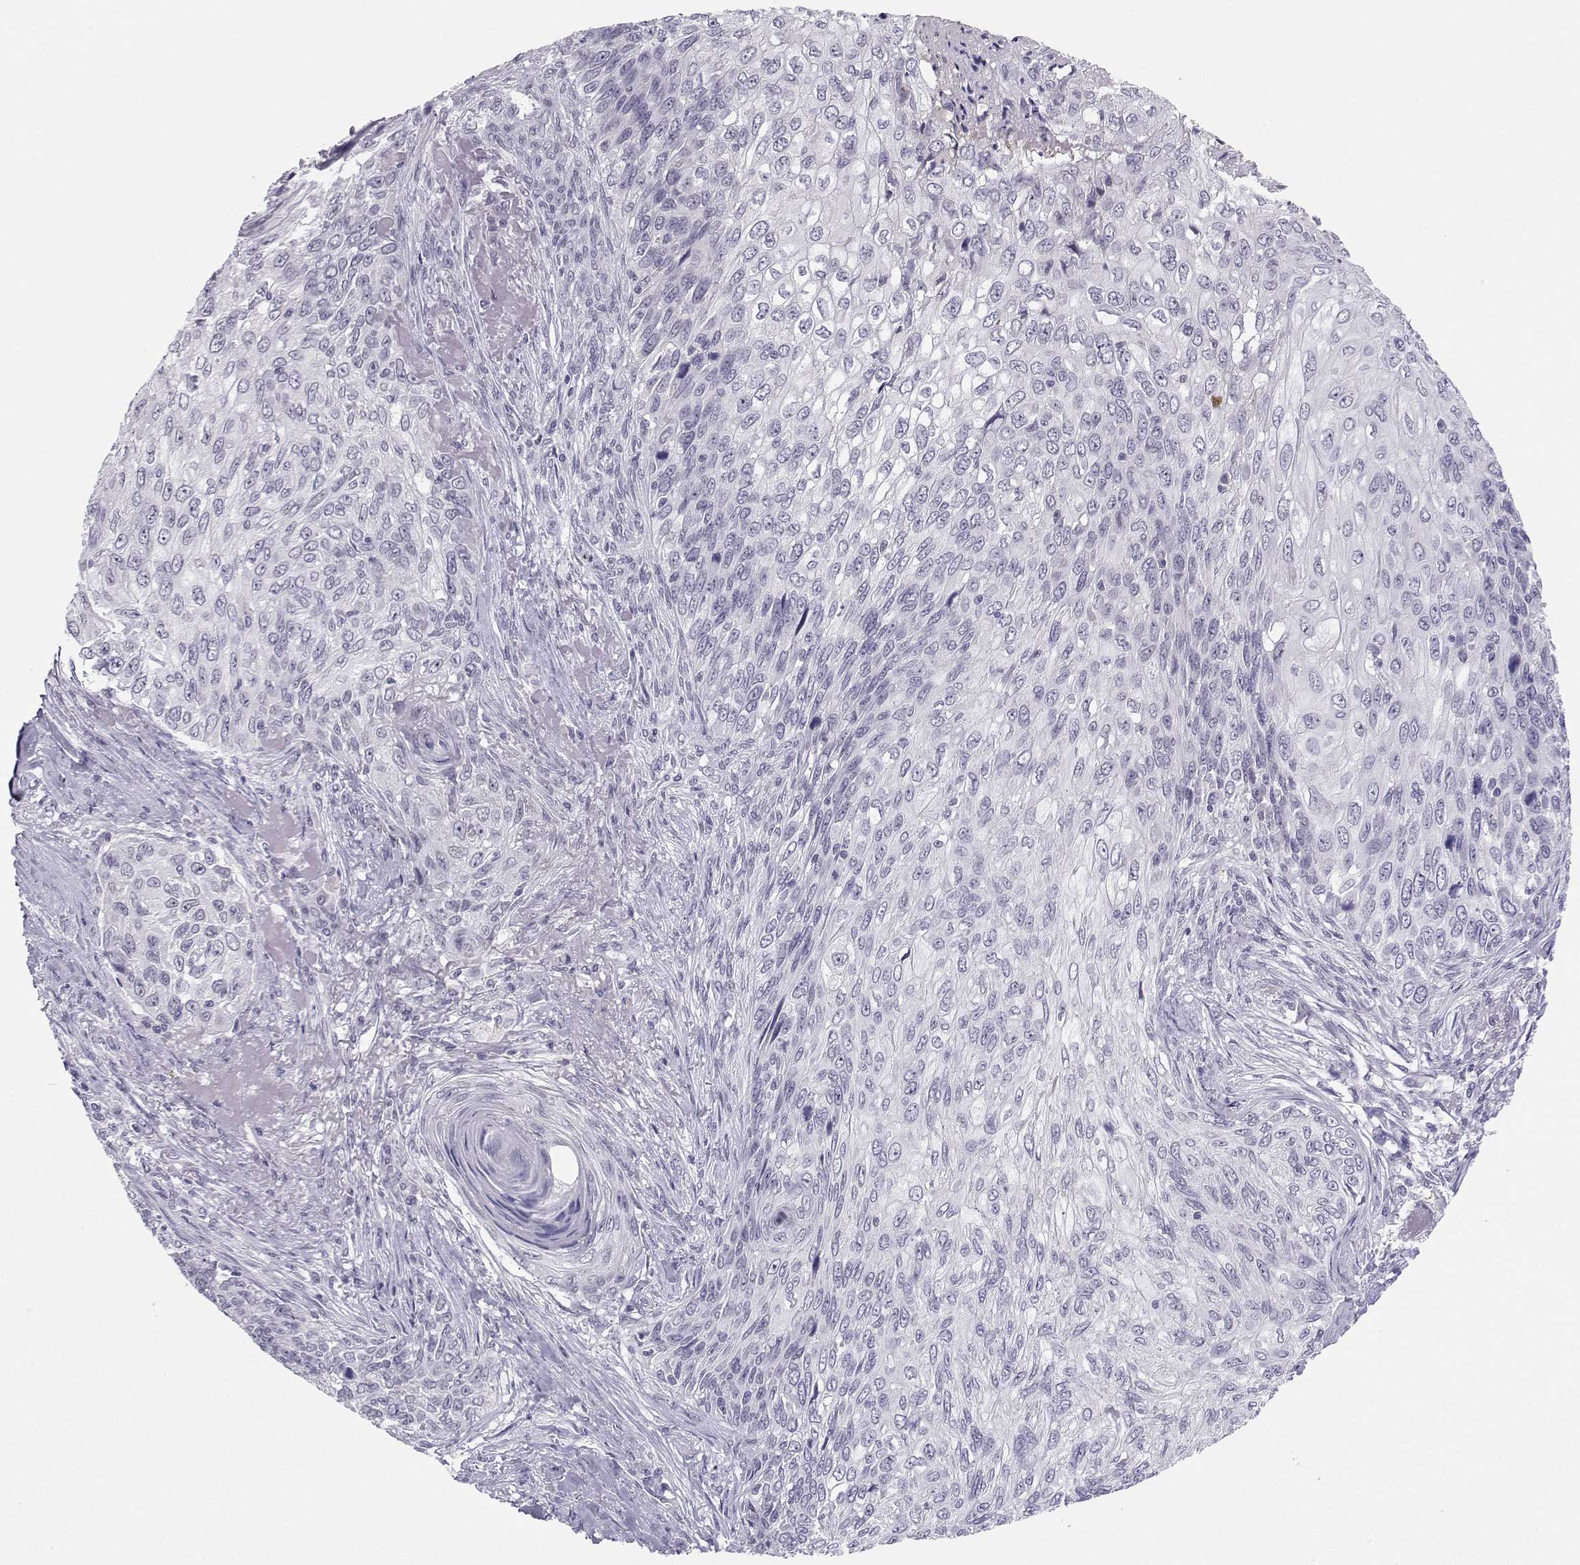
{"staining": {"intensity": "negative", "quantity": "none", "location": "none"}, "tissue": "skin cancer", "cell_type": "Tumor cells", "image_type": "cancer", "snomed": [{"axis": "morphology", "description": "Squamous cell carcinoma, NOS"}, {"axis": "topography", "description": "Skin"}], "caption": "The immunohistochemistry micrograph has no significant expression in tumor cells of squamous cell carcinoma (skin) tissue.", "gene": "LHX1", "patient": {"sex": "male", "age": 92}}